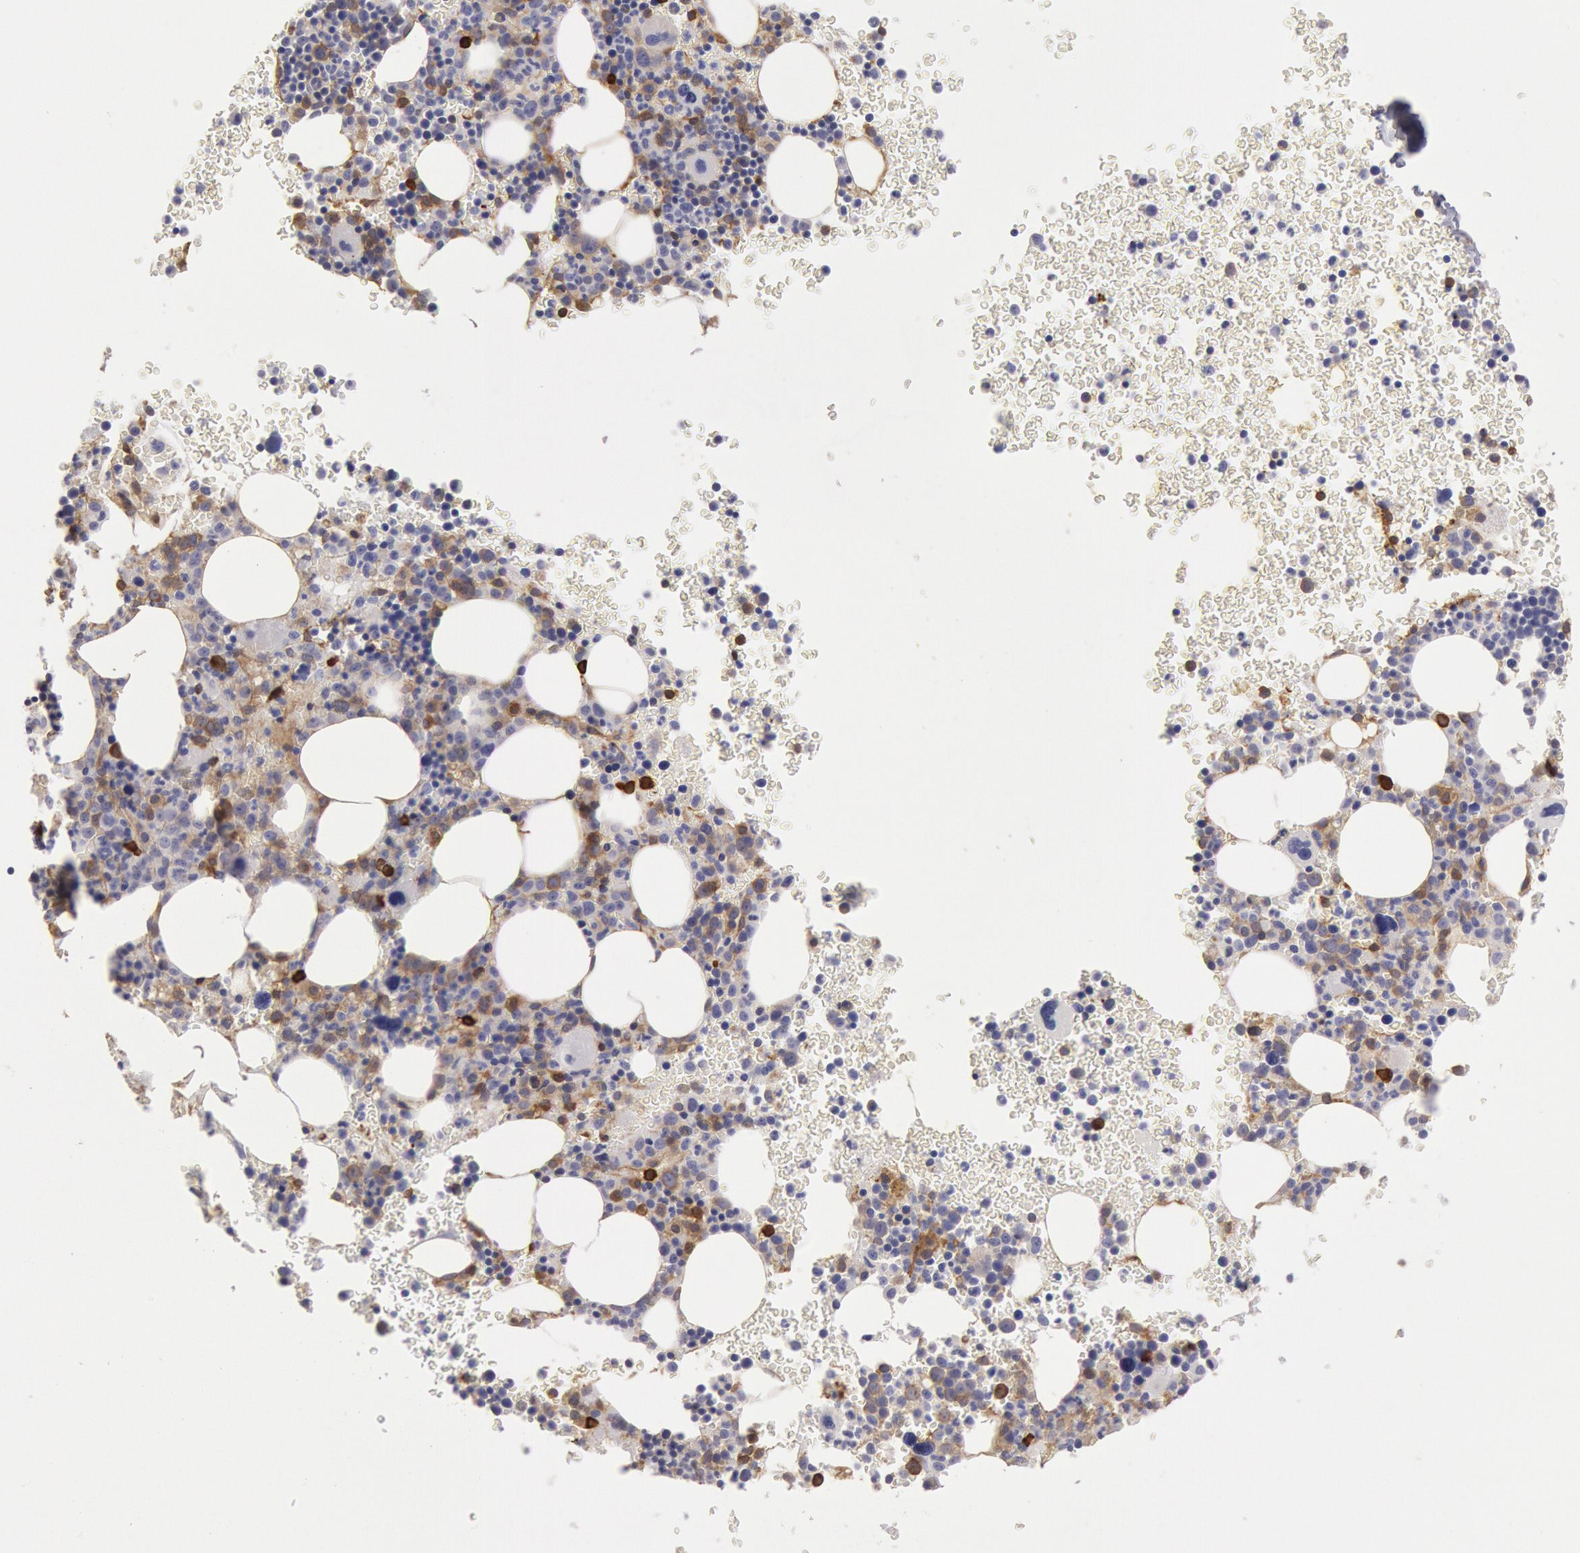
{"staining": {"intensity": "strong", "quantity": "<25%", "location": "cytoplasmic/membranous"}, "tissue": "bone marrow", "cell_type": "Hematopoietic cells", "image_type": "normal", "snomed": [{"axis": "morphology", "description": "Normal tissue, NOS"}, {"axis": "topography", "description": "Bone marrow"}], "caption": "About <25% of hematopoietic cells in normal human bone marrow show strong cytoplasmic/membranous protein staining as visualized by brown immunohistochemical staining.", "gene": "CCDC50", "patient": {"sex": "male", "age": 69}}